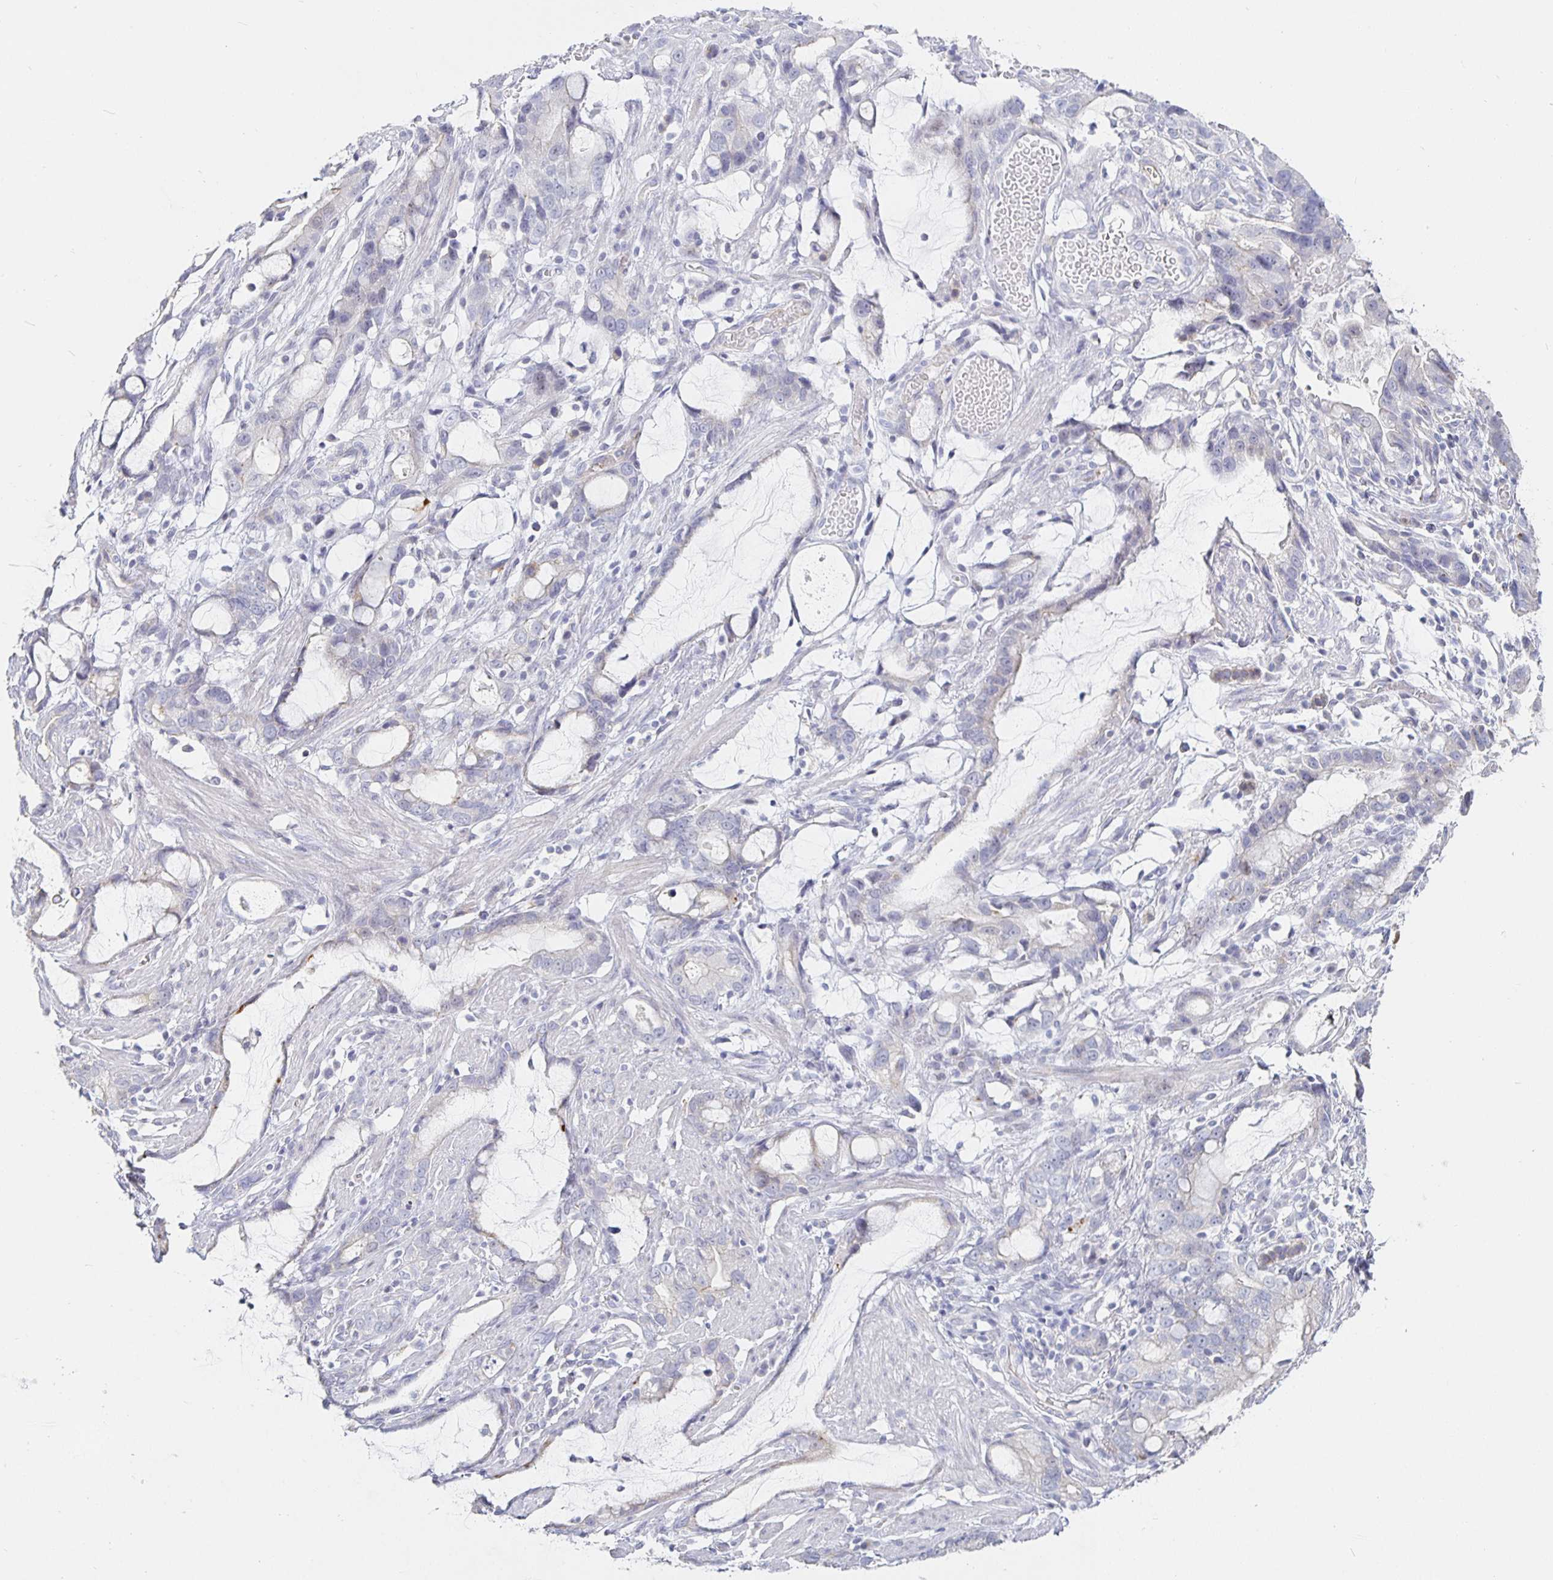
{"staining": {"intensity": "negative", "quantity": "none", "location": "none"}, "tissue": "stomach cancer", "cell_type": "Tumor cells", "image_type": "cancer", "snomed": [{"axis": "morphology", "description": "Adenocarcinoma, NOS"}, {"axis": "topography", "description": "Stomach"}], "caption": "Stomach cancer was stained to show a protein in brown. There is no significant expression in tumor cells. (Stains: DAB (3,3'-diaminobenzidine) IHC with hematoxylin counter stain, Microscopy: brightfield microscopy at high magnification).", "gene": "S100G", "patient": {"sex": "male", "age": 55}}